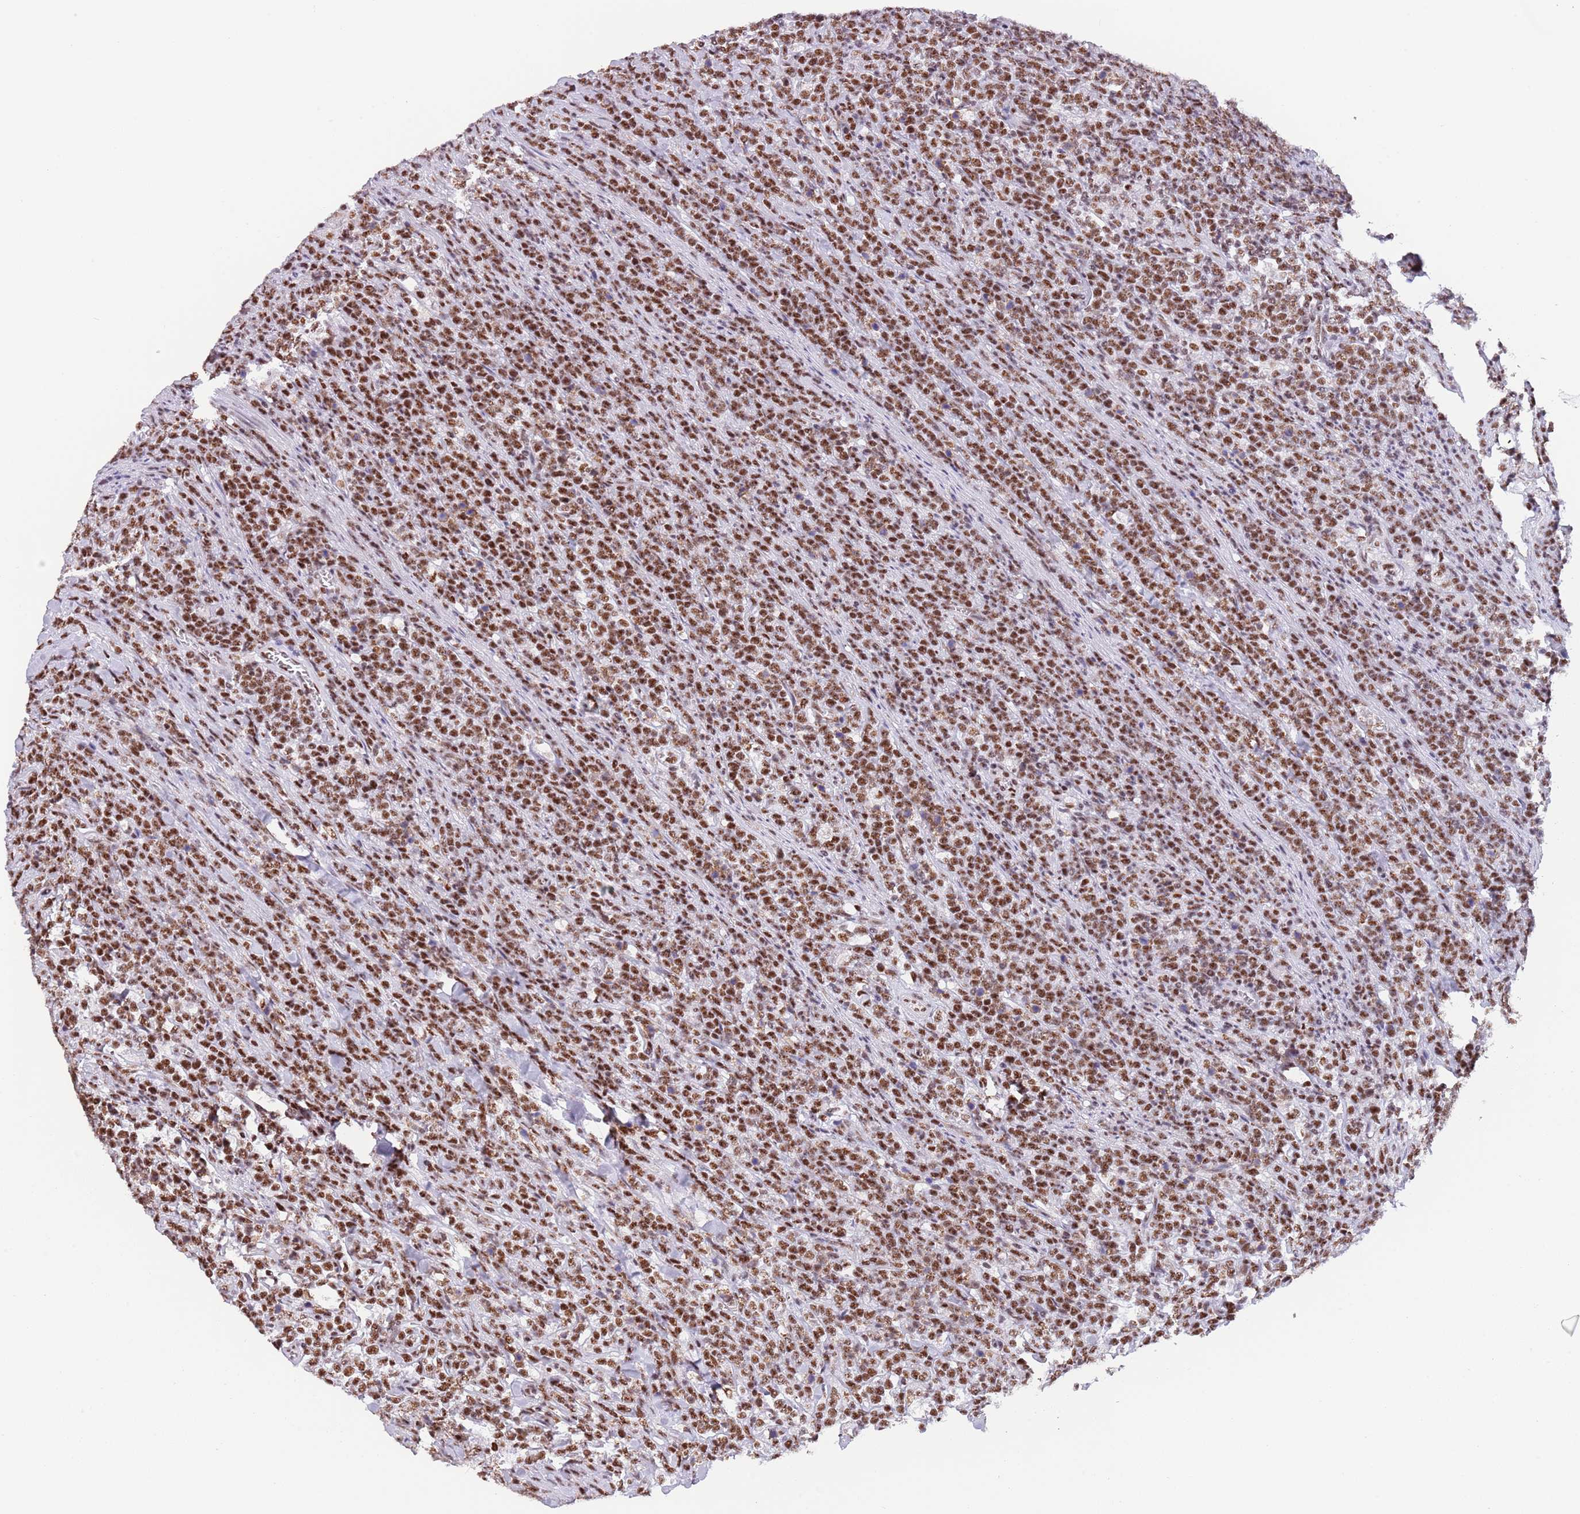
{"staining": {"intensity": "moderate", "quantity": ">75%", "location": "nuclear"}, "tissue": "lymphoma", "cell_type": "Tumor cells", "image_type": "cancer", "snomed": [{"axis": "morphology", "description": "Malignant lymphoma, non-Hodgkin's type, High grade"}, {"axis": "topography", "description": "Small intestine"}], "caption": "High-grade malignant lymphoma, non-Hodgkin's type stained for a protein (brown) demonstrates moderate nuclear positive expression in approximately >75% of tumor cells.", "gene": "SF3A2", "patient": {"sex": "male", "age": 8}}